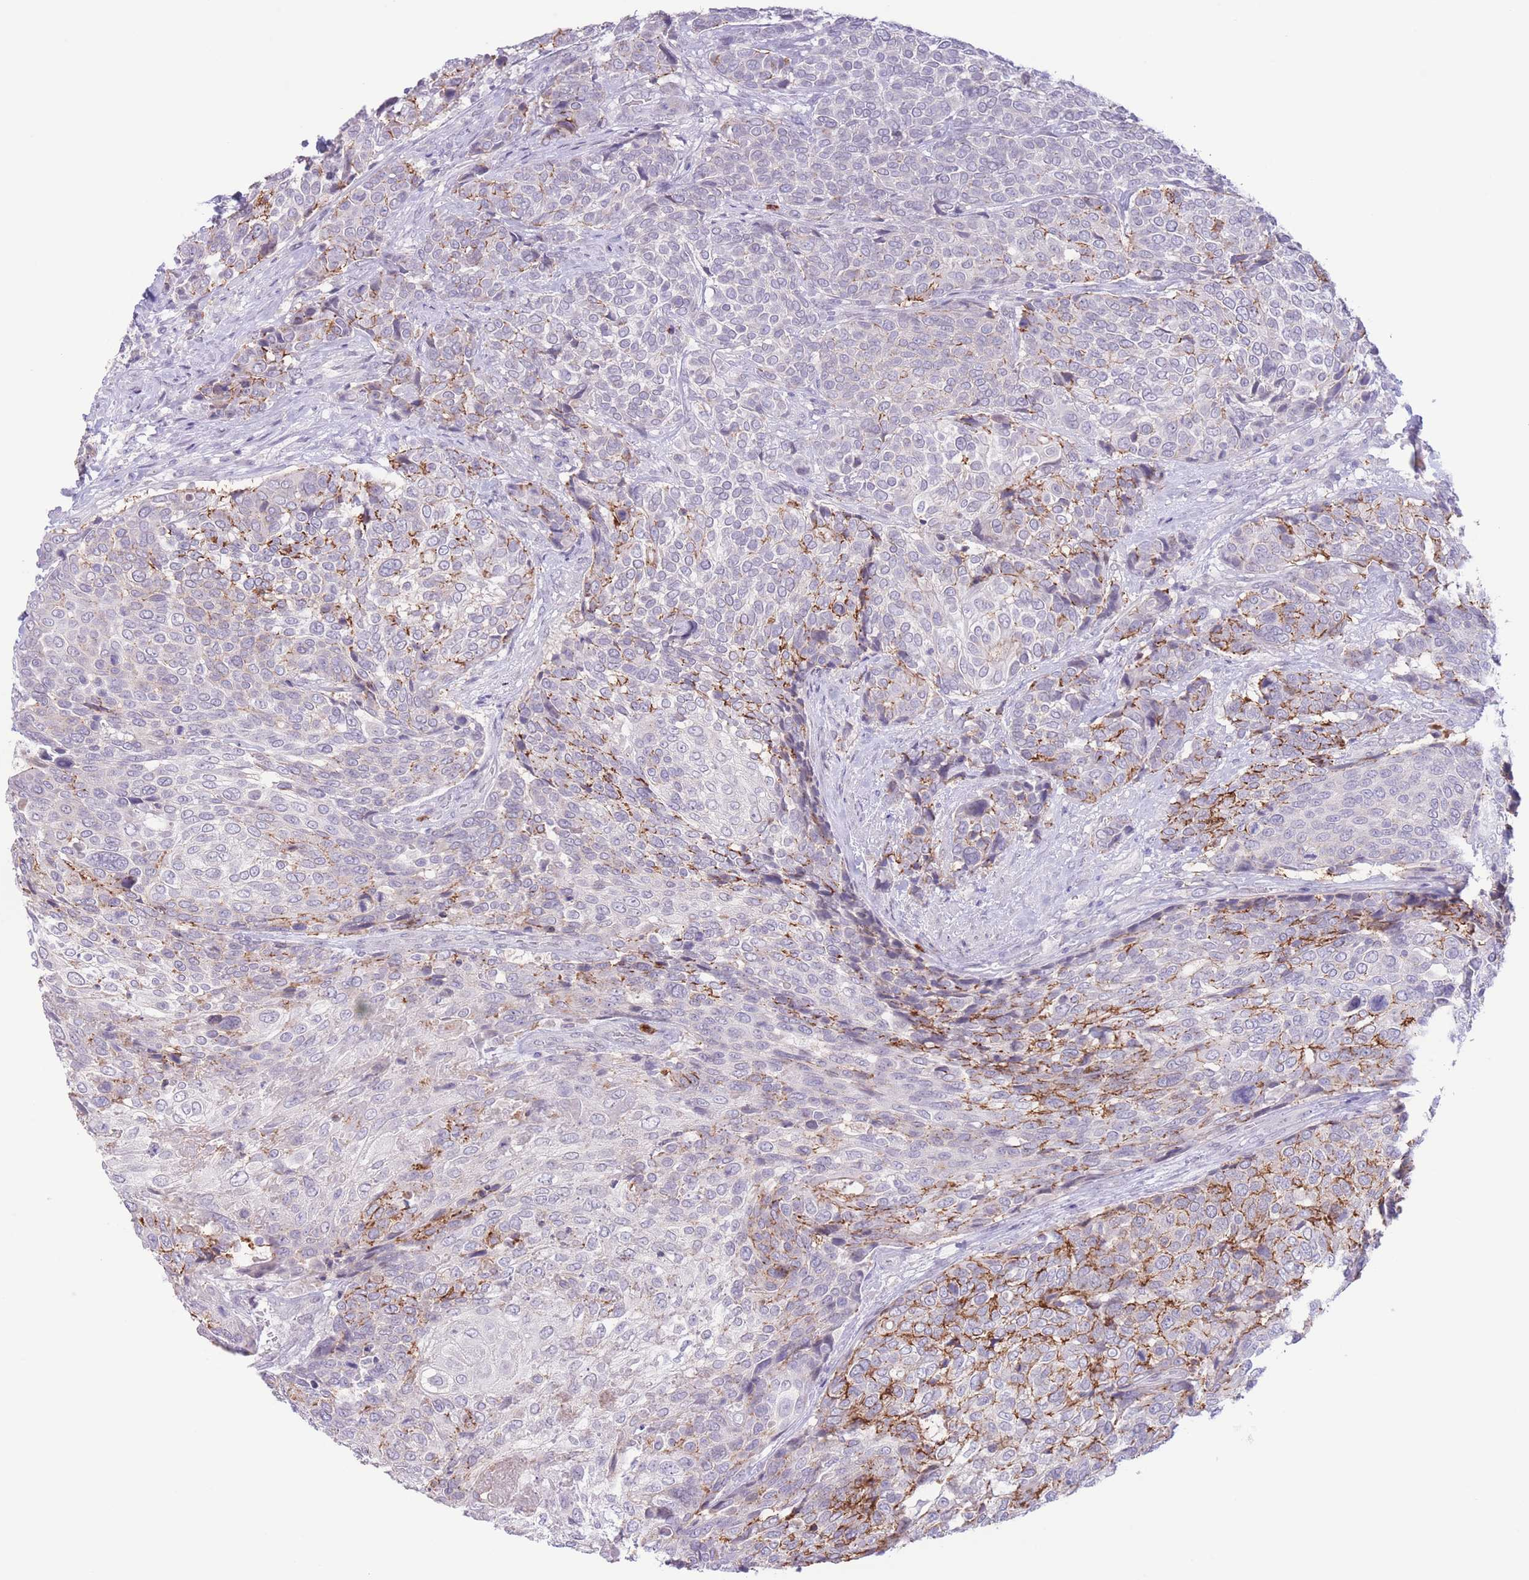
{"staining": {"intensity": "moderate", "quantity": "<25%", "location": "cytoplasmic/membranous"}, "tissue": "urothelial cancer", "cell_type": "Tumor cells", "image_type": "cancer", "snomed": [{"axis": "morphology", "description": "Urothelial carcinoma, High grade"}, {"axis": "topography", "description": "Urinary bladder"}], "caption": "Protein staining reveals moderate cytoplasmic/membranous expression in about <25% of tumor cells in urothelial carcinoma (high-grade).", "gene": "LCLAT1", "patient": {"sex": "female", "age": 70}}